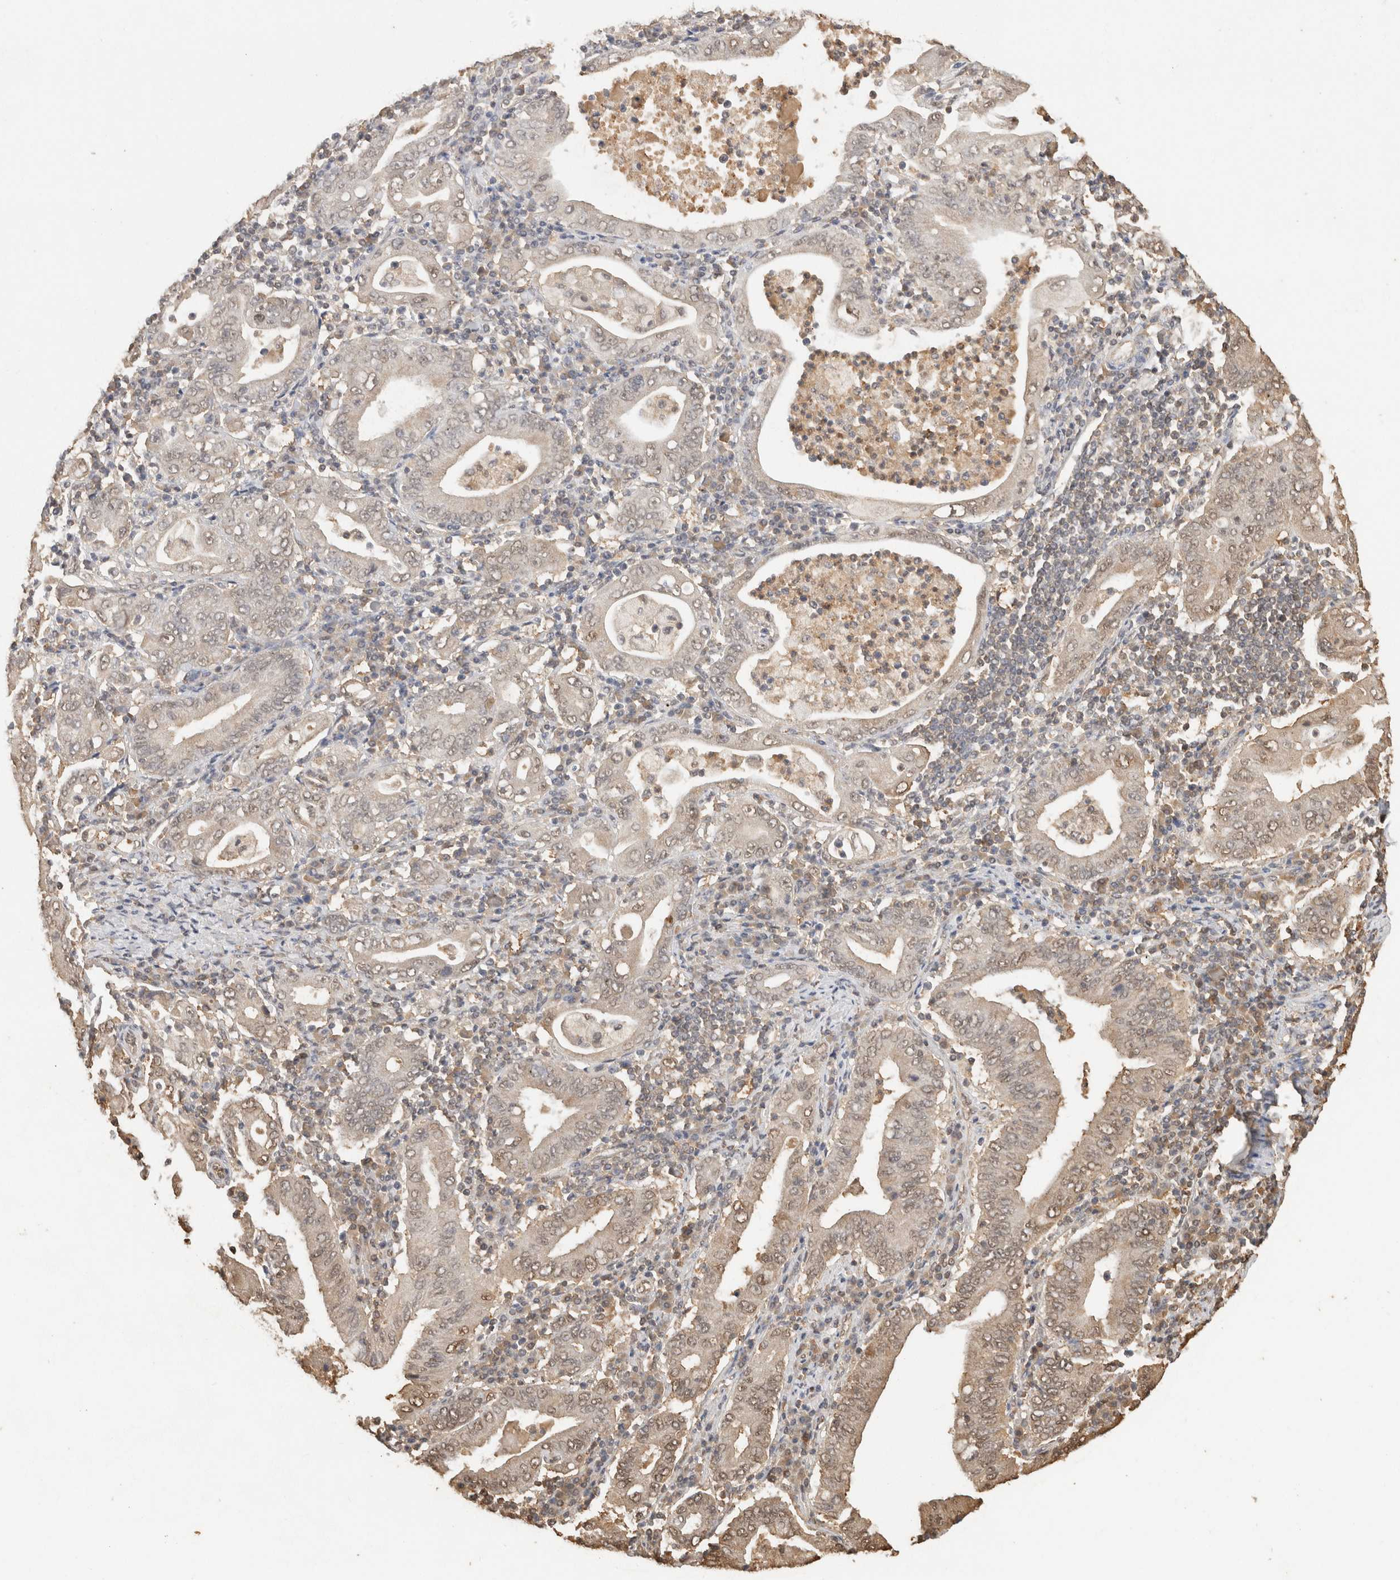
{"staining": {"intensity": "weak", "quantity": ">75%", "location": "nuclear"}, "tissue": "stomach cancer", "cell_type": "Tumor cells", "image_type": "cancer", "snomed": [{"axis": "morphology", "description": "Normal tissue, NOS"}, {"axis": "morphology", "description": "Adenocarcinoma, NOS"}, {"axis": "topography", "description": "Esophagus"}, {"axis": "topography", "description": "Stomach, upper"}, {"axis": "topography", "description": "Peripheral nerve tissue"}], "caption": "Protein staining of stomach adenocarcinoma tissue displays weak nuclear staining in approximately >75% of tumor cells.", "gene": "YWHAH", "patient": {"sex": "male", "age": 62}}